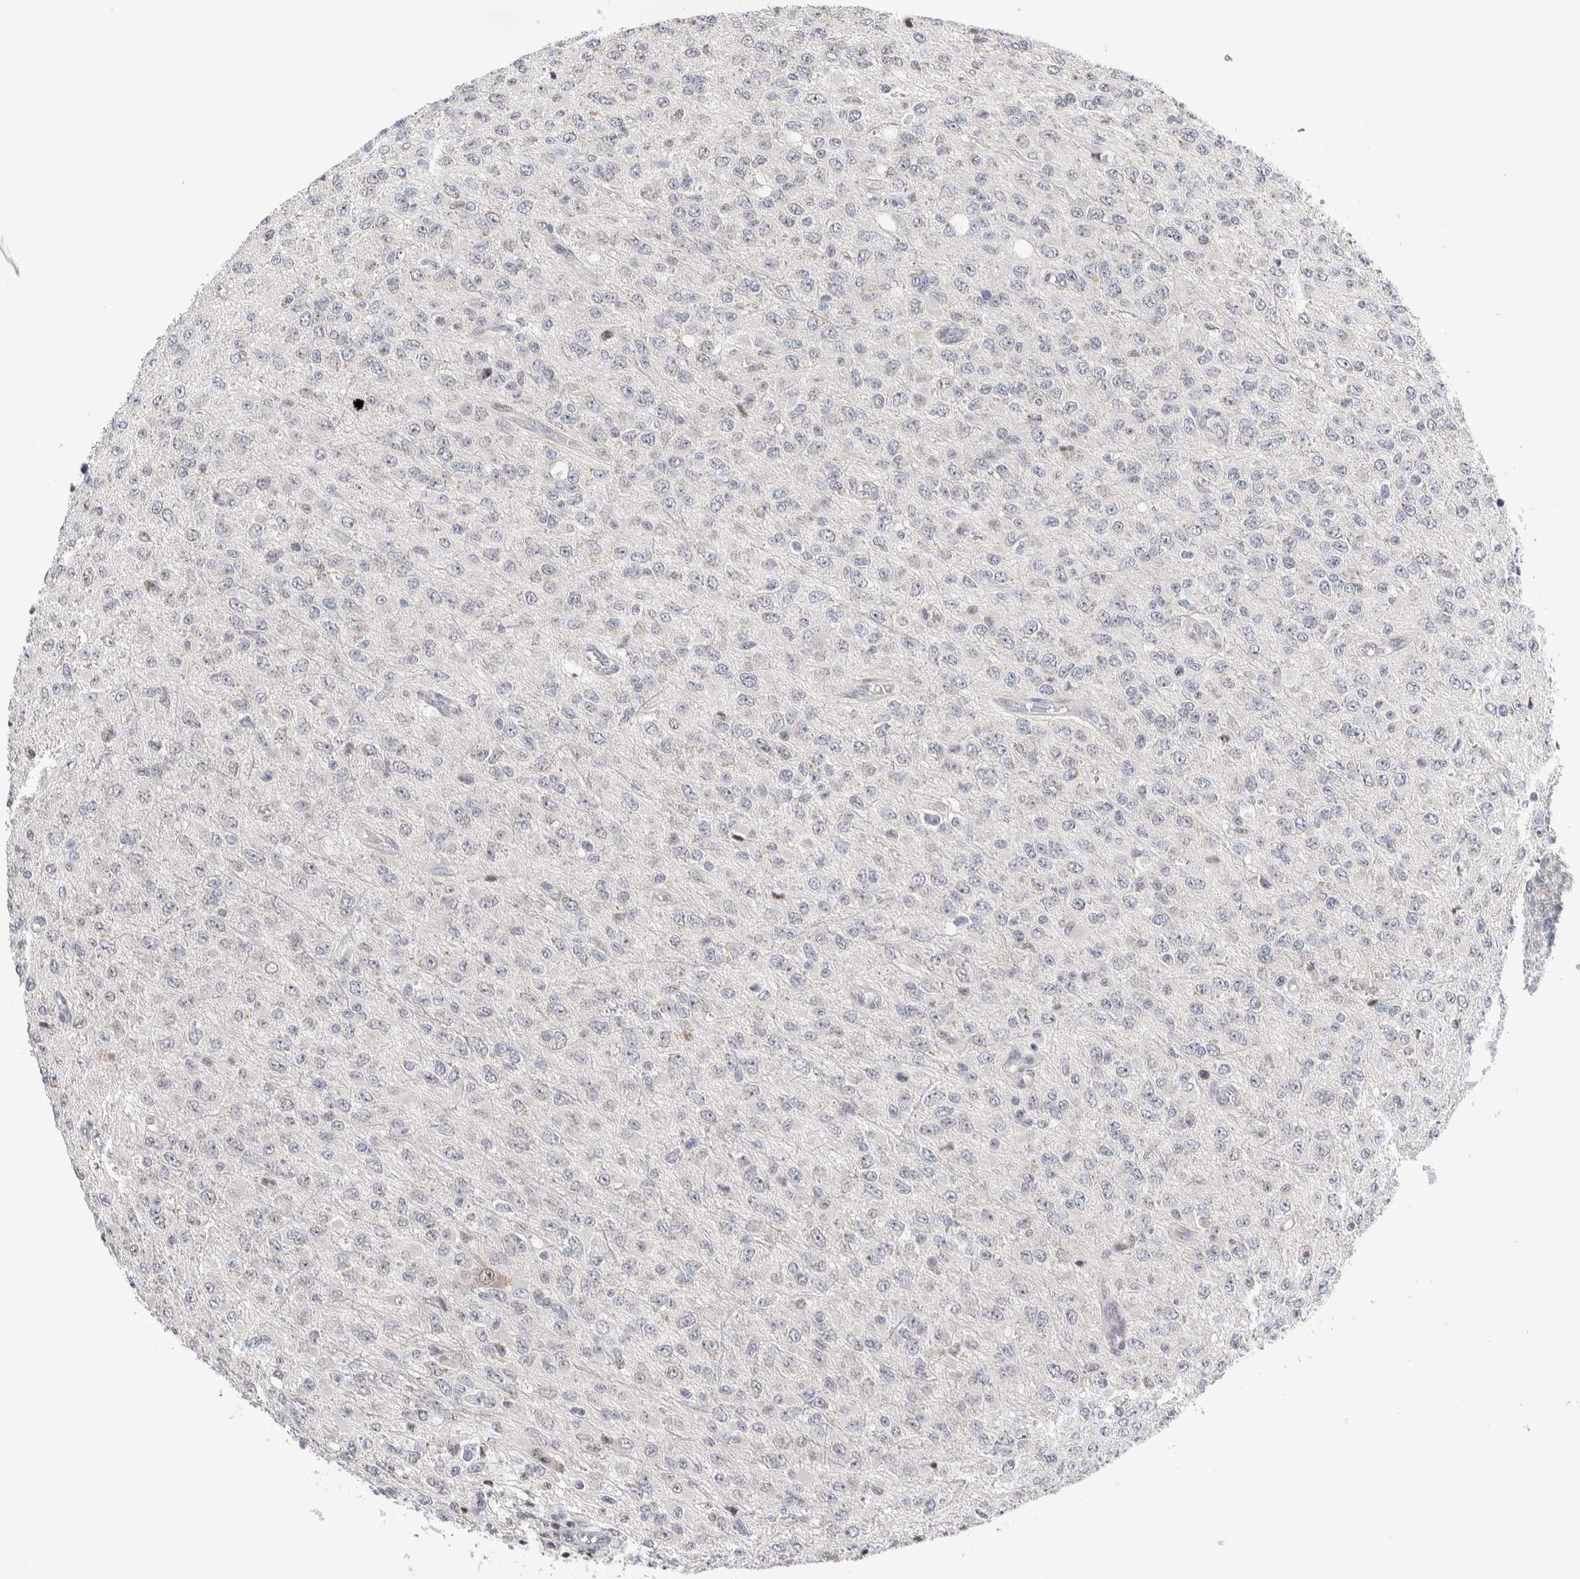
{"staining": {"intensity": "negative", "quantity": "none", "location": "none"}, "tissue": "glioma", "cell_type": "Tumor cells", "image_type": "cancer", "snomed": [{"axis": "morphology", "description": "Glioma, malignant, High grade"}, {"axis": "topography", "description": "pancreas cauda"}], "caption": "Histopathology image shows no significant protein expression in tumor cells of malignant high-grade glioma. (DAB immunohistochemistry (IHC), high magnification).", "gene": "NEUROD1", "patient": {"sex": "male", "age": 60}}